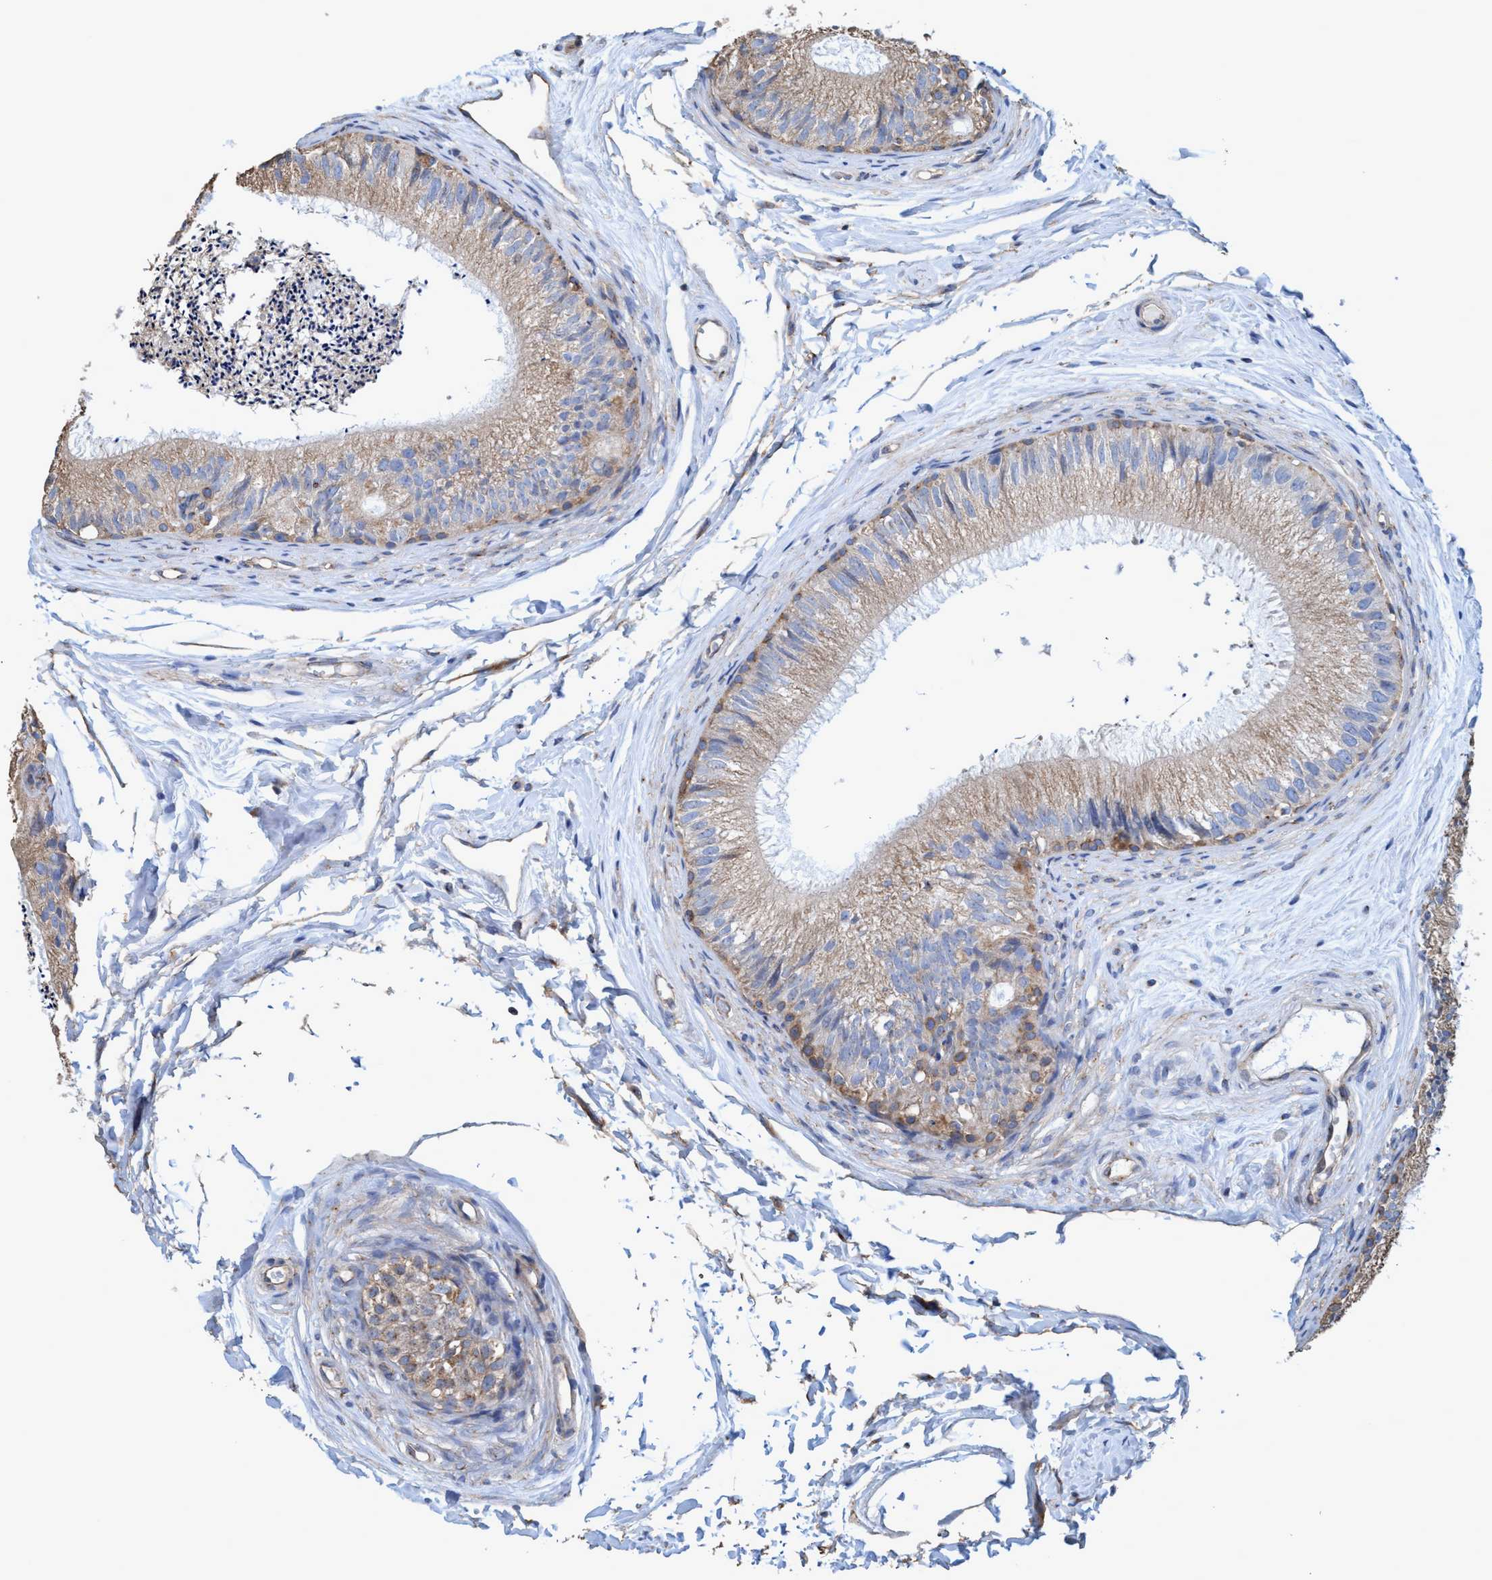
{"staining": {"intensity": "weak", "quantity": ">75%", "location": "cytoplasmic/membranous"}, "tissue": "epididymis", "cell_type": "Glandular cells", "image_type": "normal", "snomed": [{"axis": "morphology", "description": "Normal tissue, NOS"}, {"axis": "topography", "description": "Epididymis"}], "caption": "This is a micrograph of immunohistochemistry (IHC) staining of unremarkable epididymis, which shows weak positivity in the cytoplasmic/membranous of glandular cells.", "gene": "BICD2", "patient": {"sex": "male", "age": 56}}